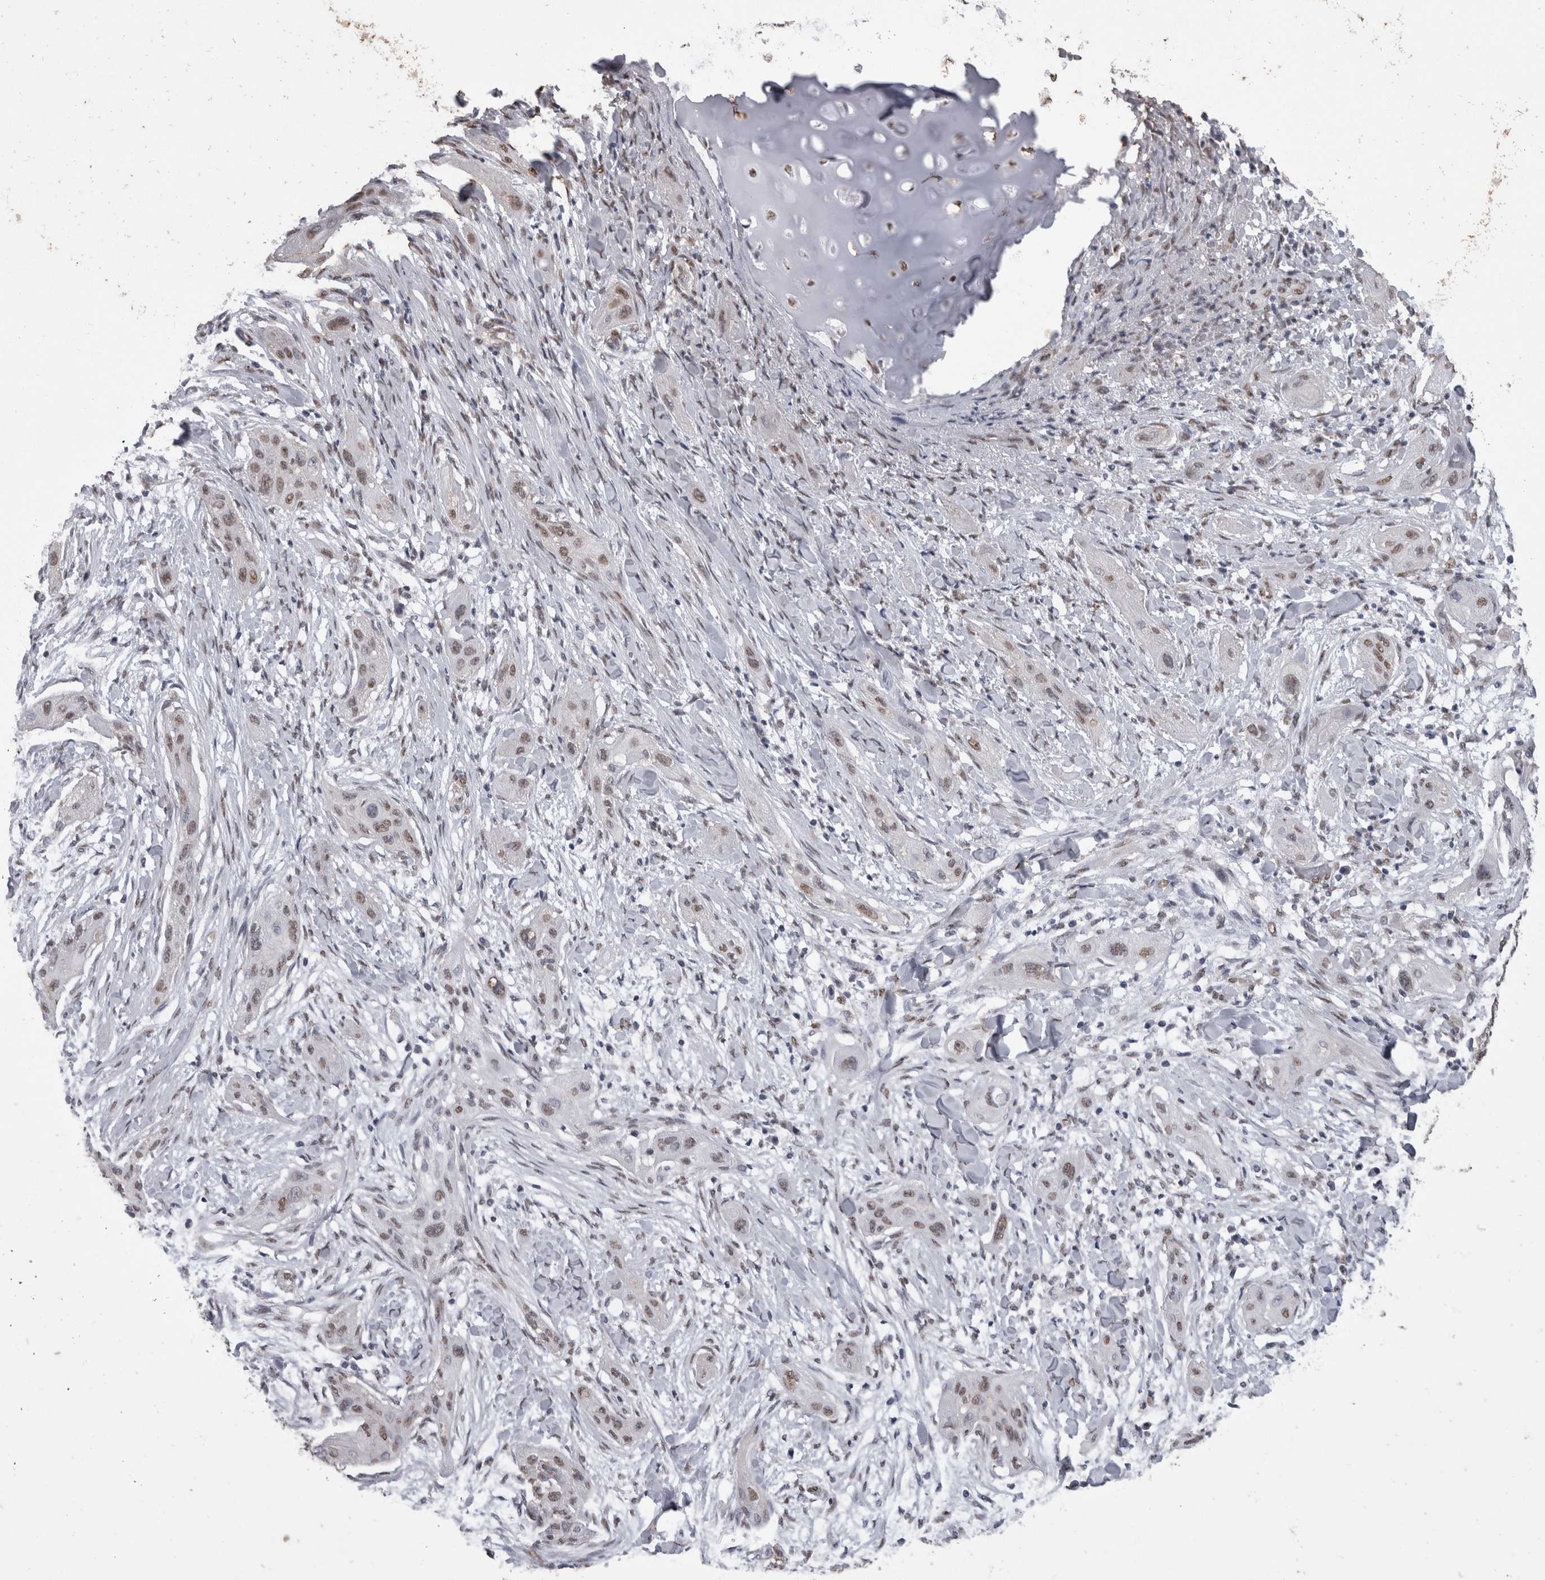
{"staining": {"intensity": "weak", "quantity": ">75%", "location": "nuclear"}, "tissue": "lung cancer", "cell_type": "Tumor cells", "image_type": "cancer", "snomed": [{"axis": "morphology", "description": "Squamous cell carcinoma, NOS"}, {"axis": "topography", "description": "Lung"}], "caption": "Squamous cell carcinoma (lung) was stained to show a protein in brown. There is low levels of weak nuclear positivity in about >75% of tumor cells. Nuclei are stained in blue.", "gene": "SMAD7", "patient": {"sex": "female", "age": 47}}